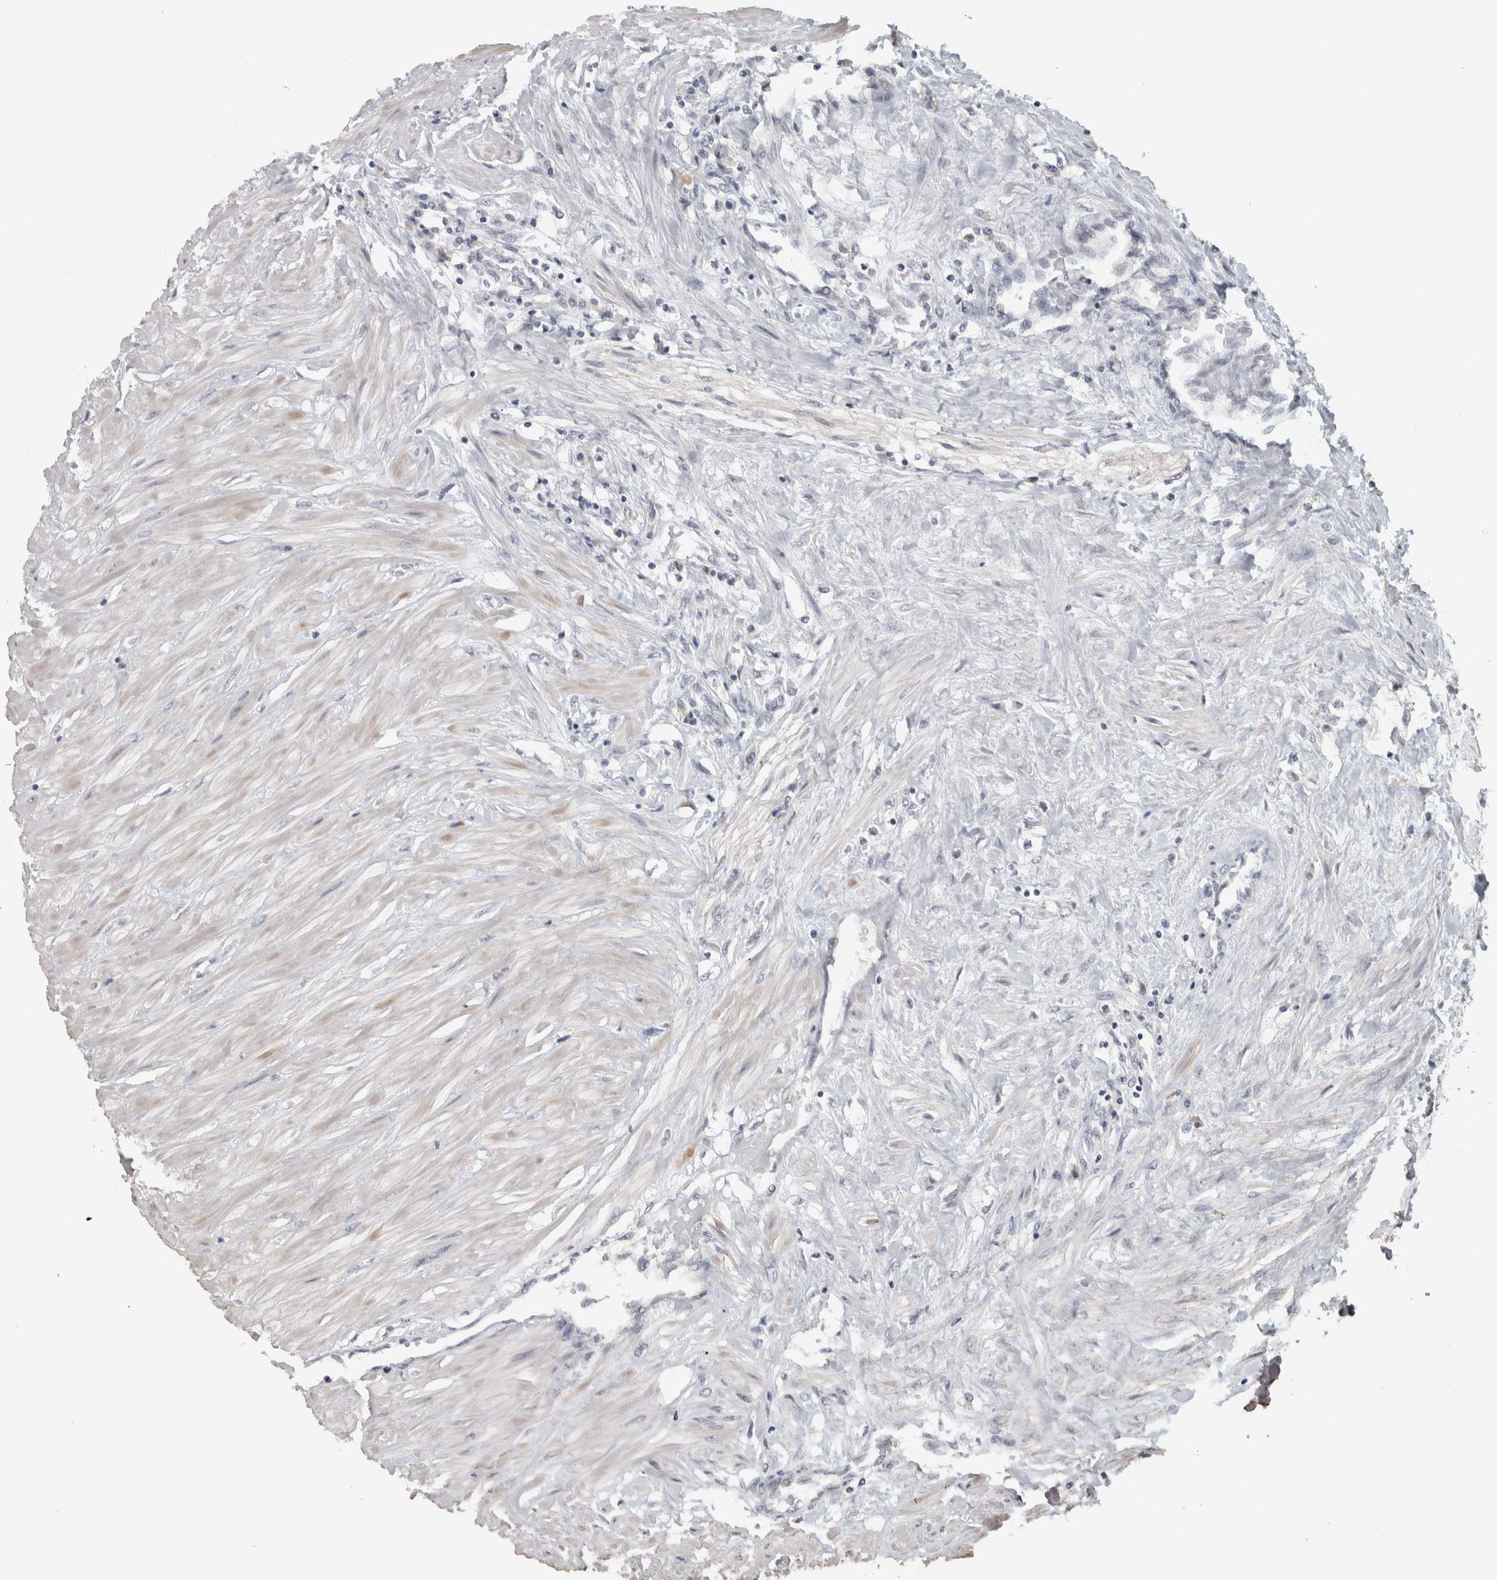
{"staining": {"intensity": "negative", "quantity": "none", "location": "none"}, "tissue": "seminal vesicle", "cell_type": "Glandular cells", "image_type": "normal", "snomed": [{"axis": "morphology", "description": "Normal tissue, NOS"}, {"axis": "morphology", "description": "Adenocarcinoma, High grade"}, {"axis": "topography", "description": "Prostate"}, {"axis": "topography", "description": "Seminal veicle"}], "caption": "Micrograph shows no protein staining in glandular cells of benign seminal vesicle.", "gene": "NECAB1", "patient": {"sex": "male", "age": 55}}